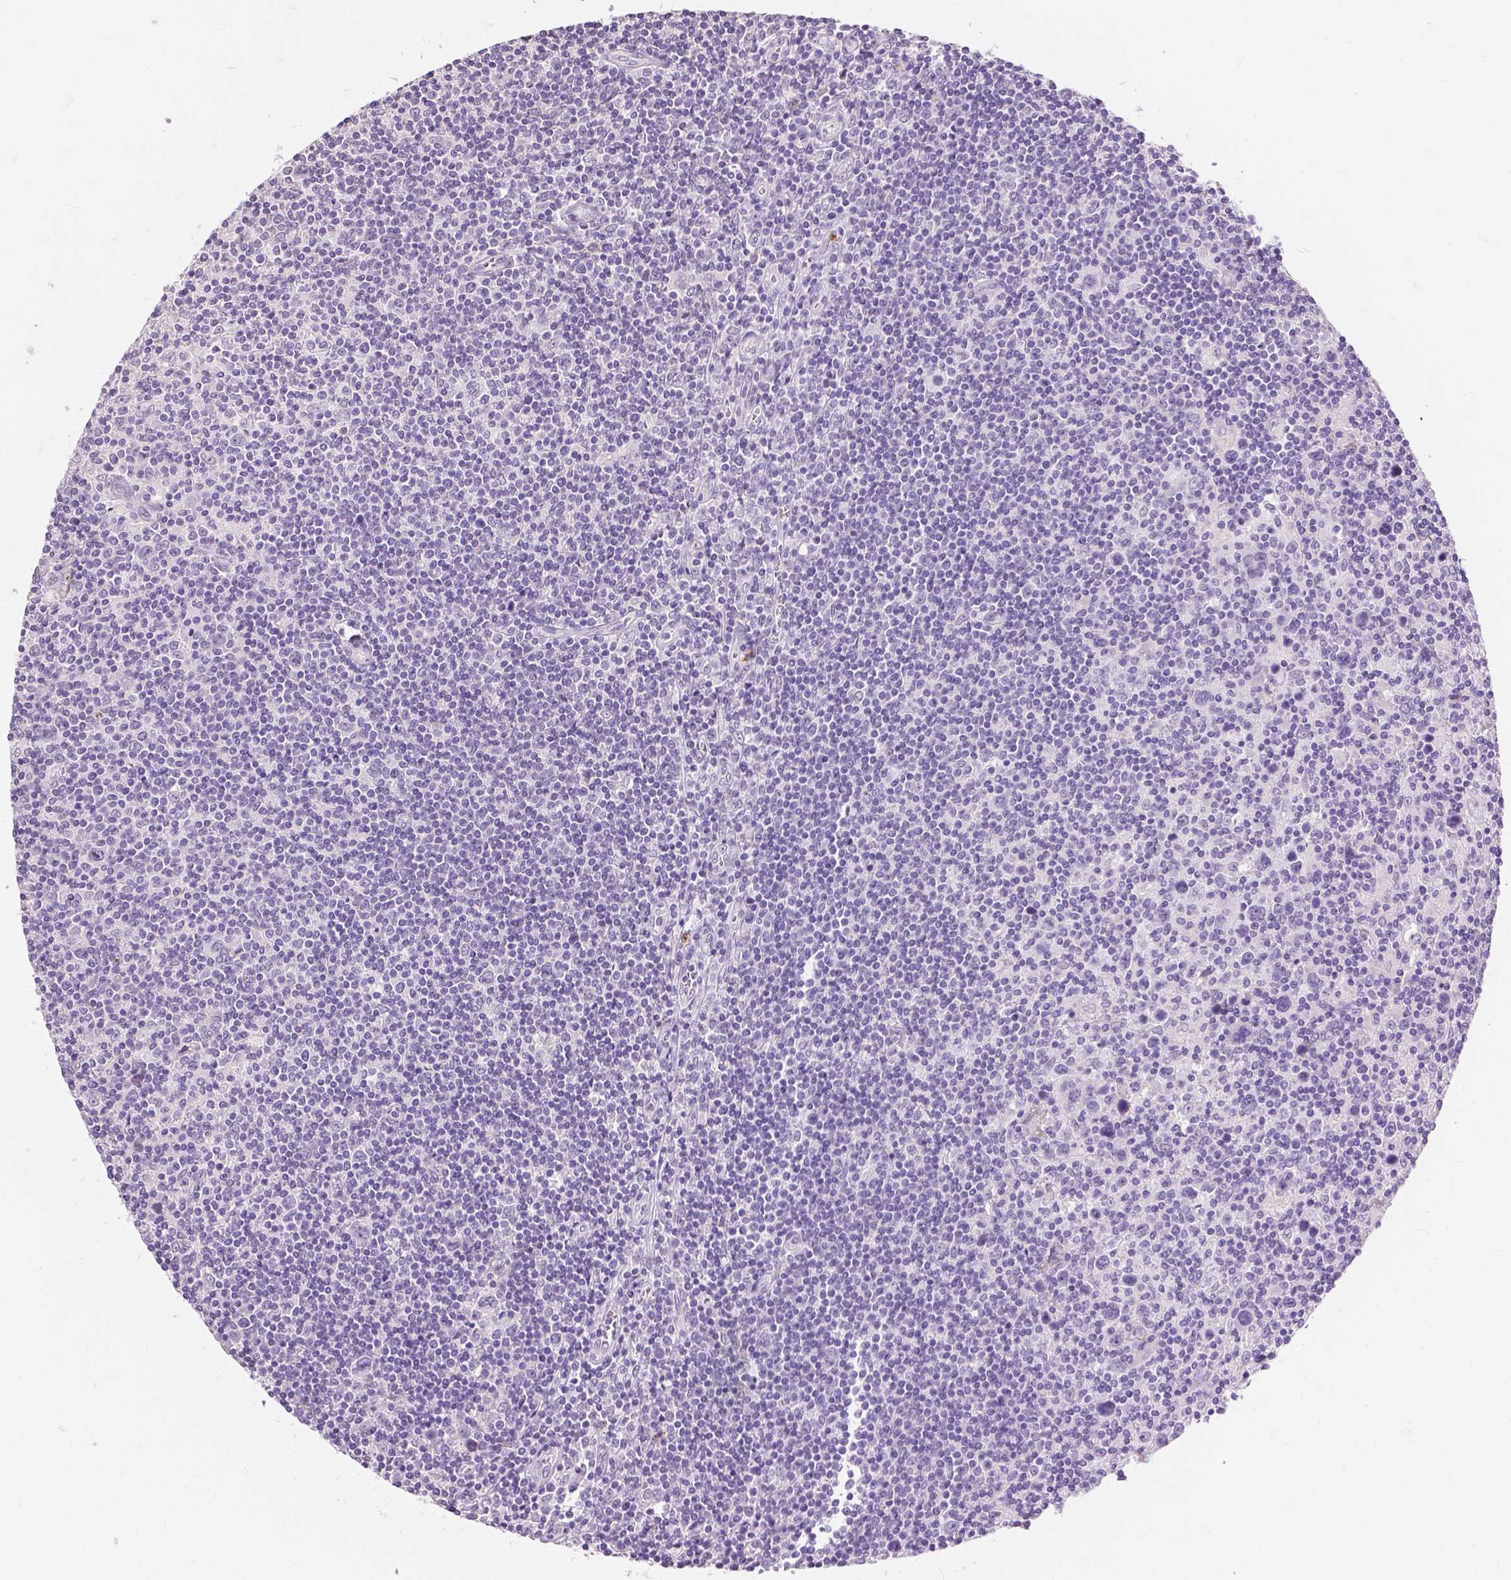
{"staining": {"intensity": "negative", "quantity": "none", "location": "none"}, "tissue": "lymphoma", "cell_type": "Tumor cells", "image_type": "cancer", "snomed": [{"axis": "morphology", "description": "Hodgkin's disease, NOS"}, {"axis": "topography", "description": "Lymph node"}], "caption": "Immunohistochemical staining of human Hodgkin's disease exhibits no significant expression in tumor cells.", "gene": "CXCR2", "patient": {"sex": "male", "age": 40}}